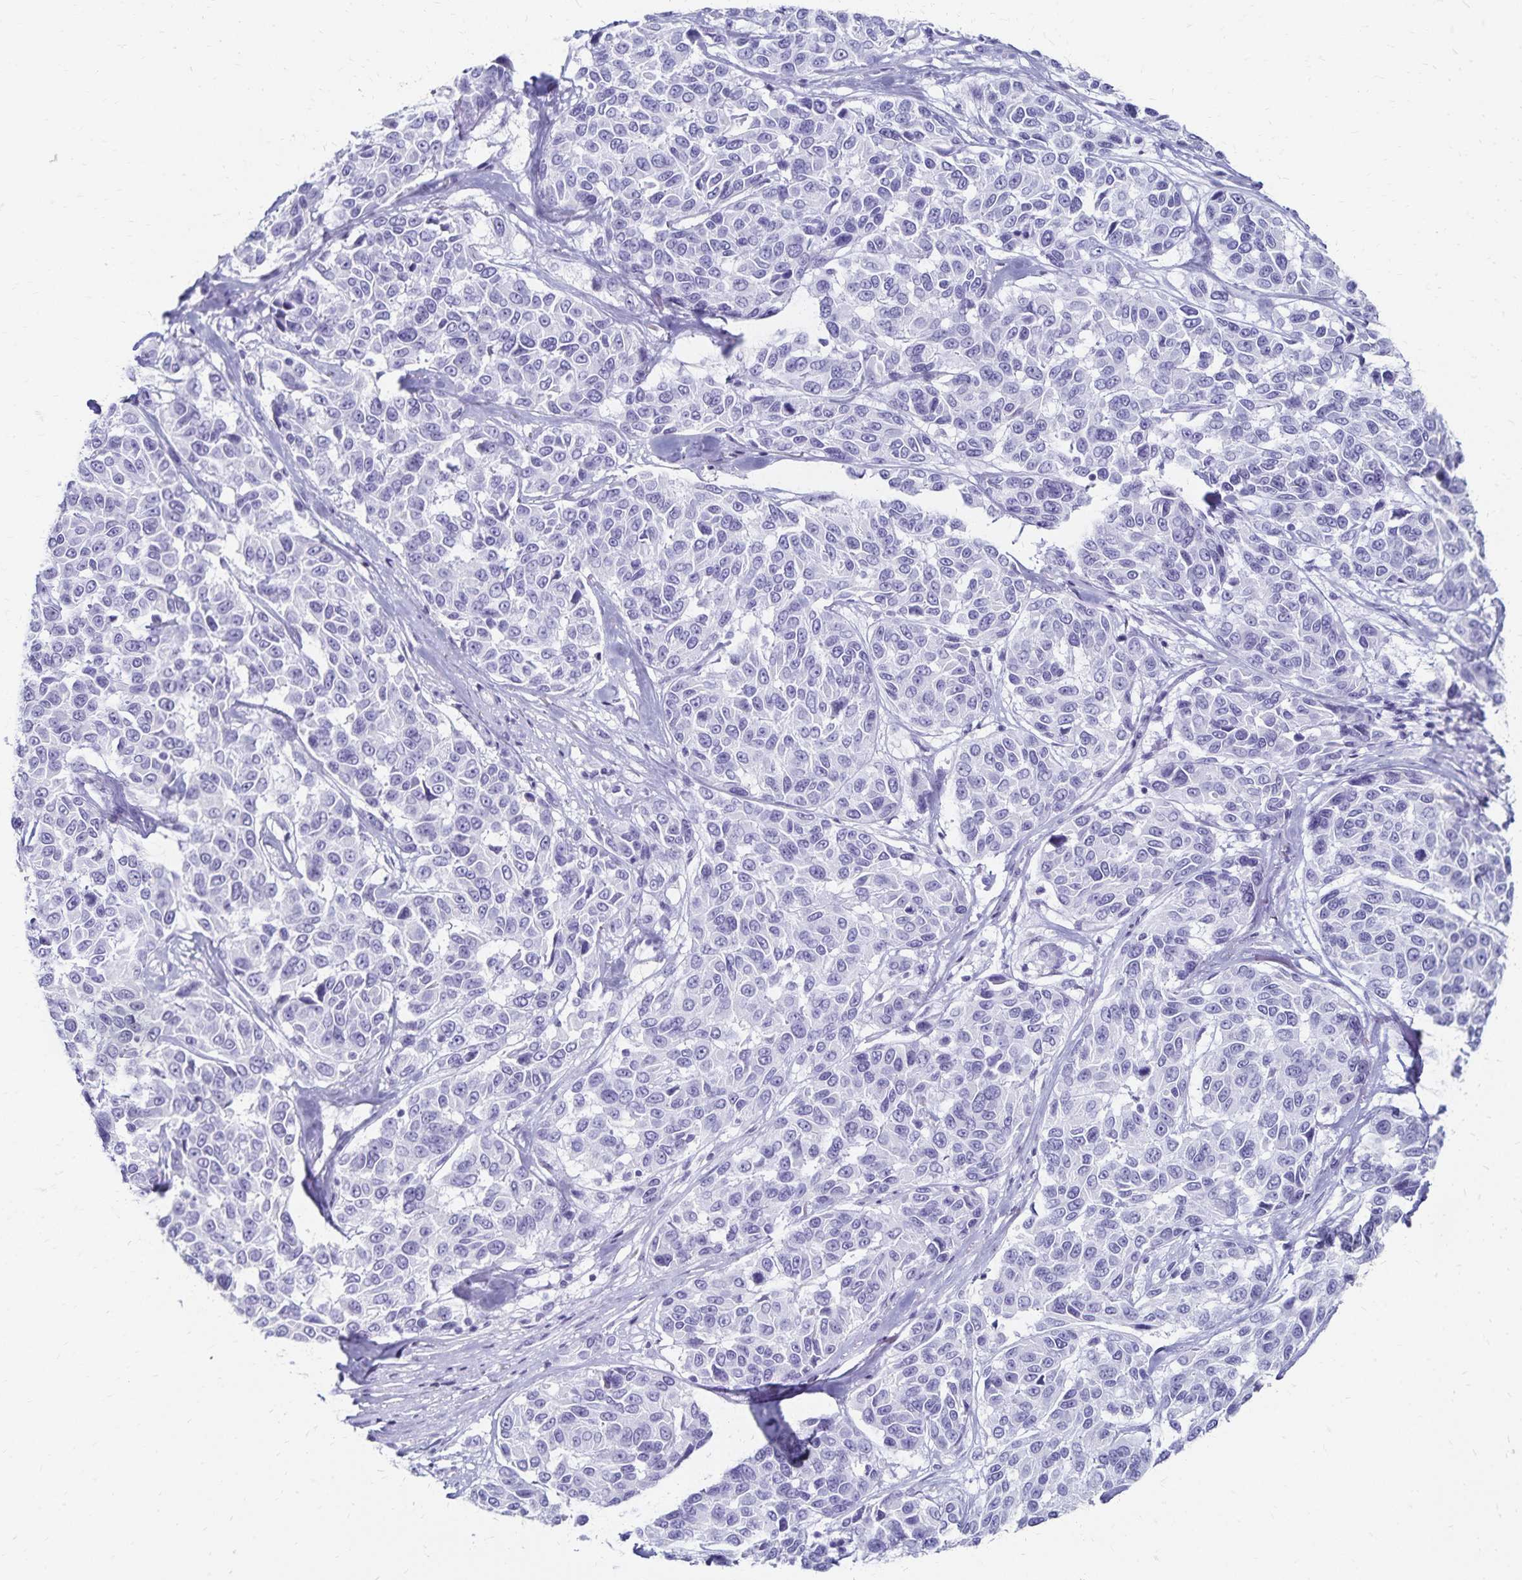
{"staining": {"intensity": "negative", "quantity": "none", "location": "none"}, "tissue": "melanoma", "cell_type": "Tumor cells", "image_type": "cancer", "snomed": [{"axis": "morphology", "description": "Malignant melanoma, NOS"}, {"axis": "topography", "description": "Skin"}], "caption": "The histopathology image demonstrates no staining of tumor cells in melanoma.", "gene": "GIP", "patient": {"sex": "female", "age": 66}}